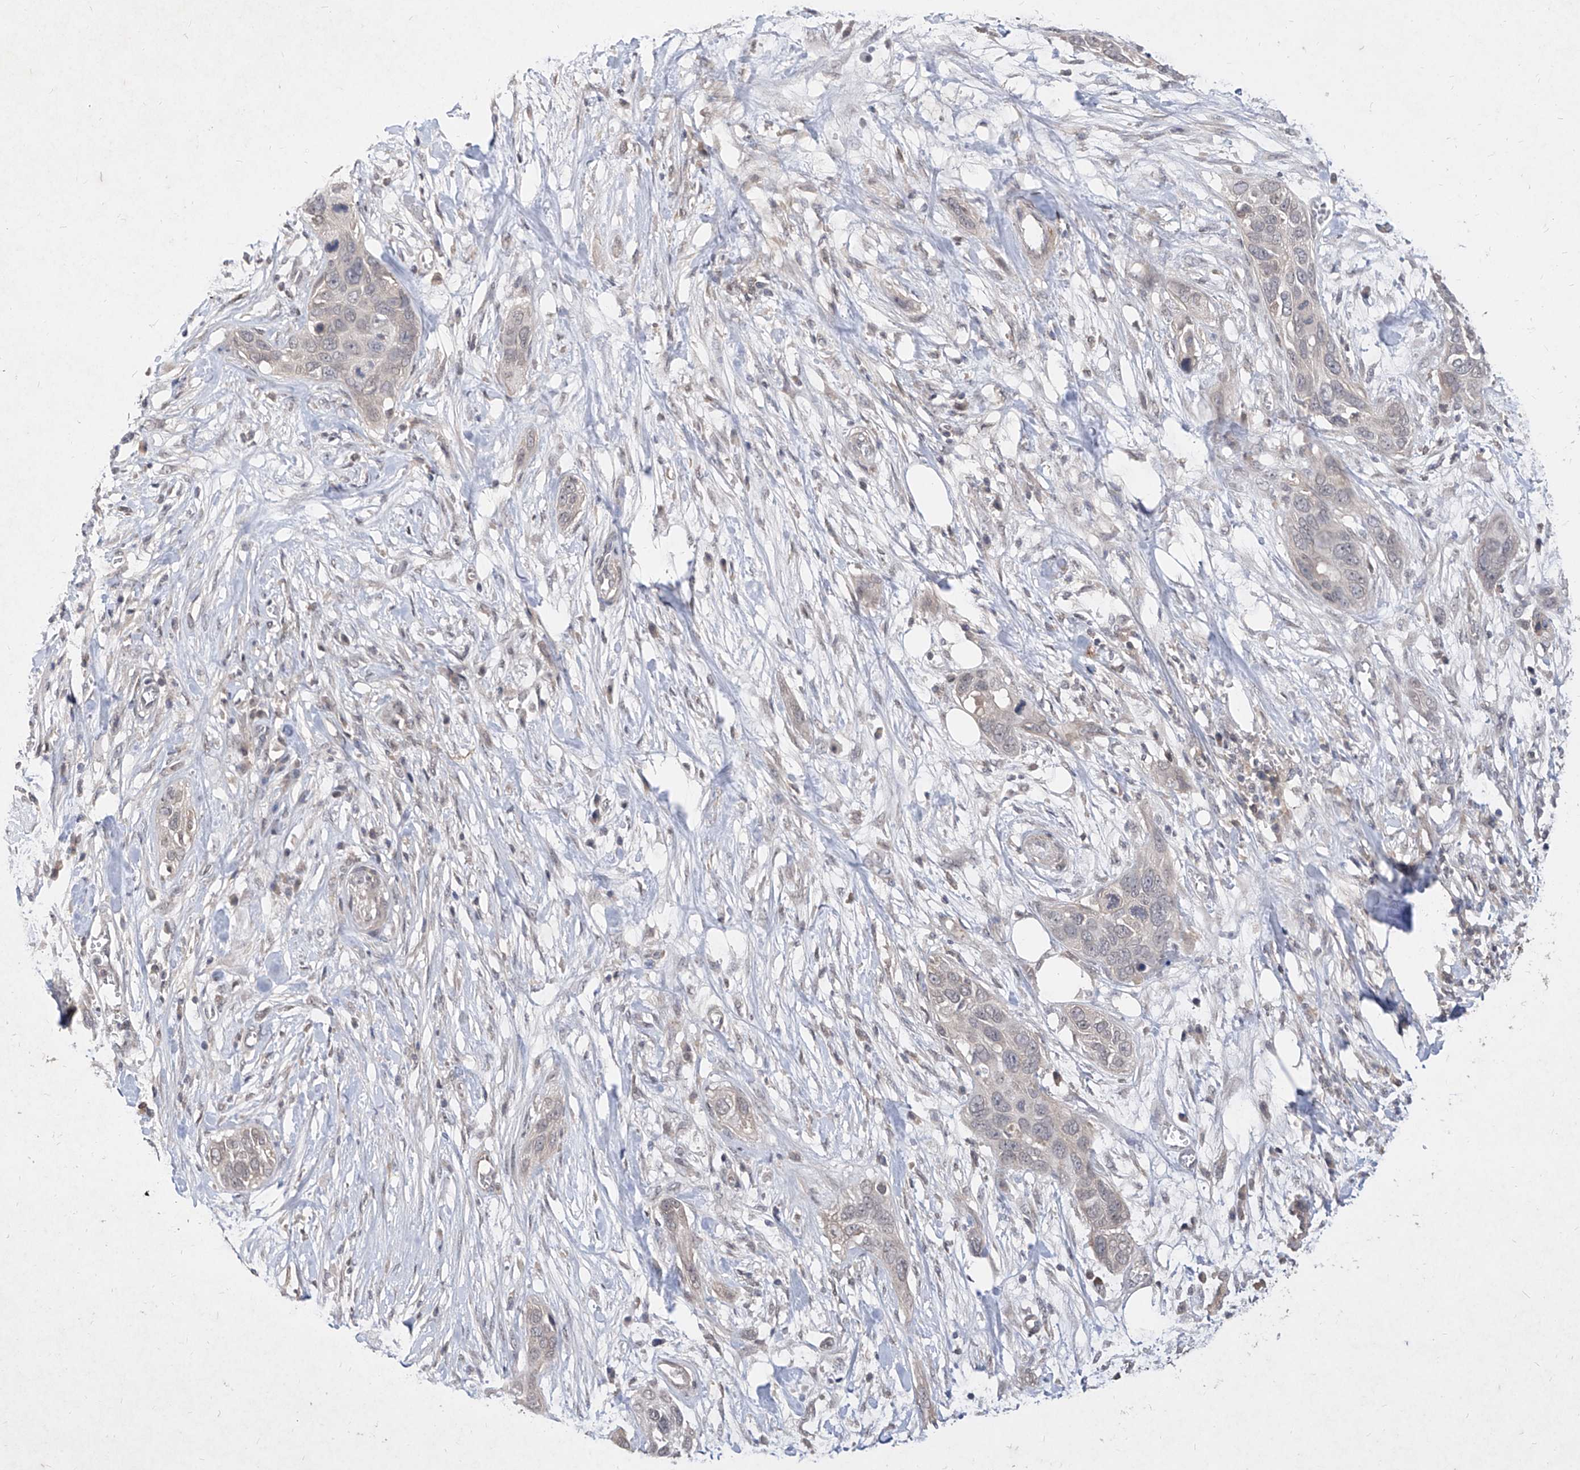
{"staining": {"intensity": "negative", "quantity": "none", "location": "none"}, "tissue": "pancreatic cancer", "cell_type": "Tumor cells", "image_type": "cancer", "snomed": [{"axis": "morphology", "description": "Adenocarcinoma, NOS"}, {"axis": "topography", "description": "Pancreas"}], "caption": "Protein analysis of pancreatic adenocarcinoma displays no significant positivity in tumor cells.", "gene": "C4A", "patient": {"sex": "female", "age": 60}}